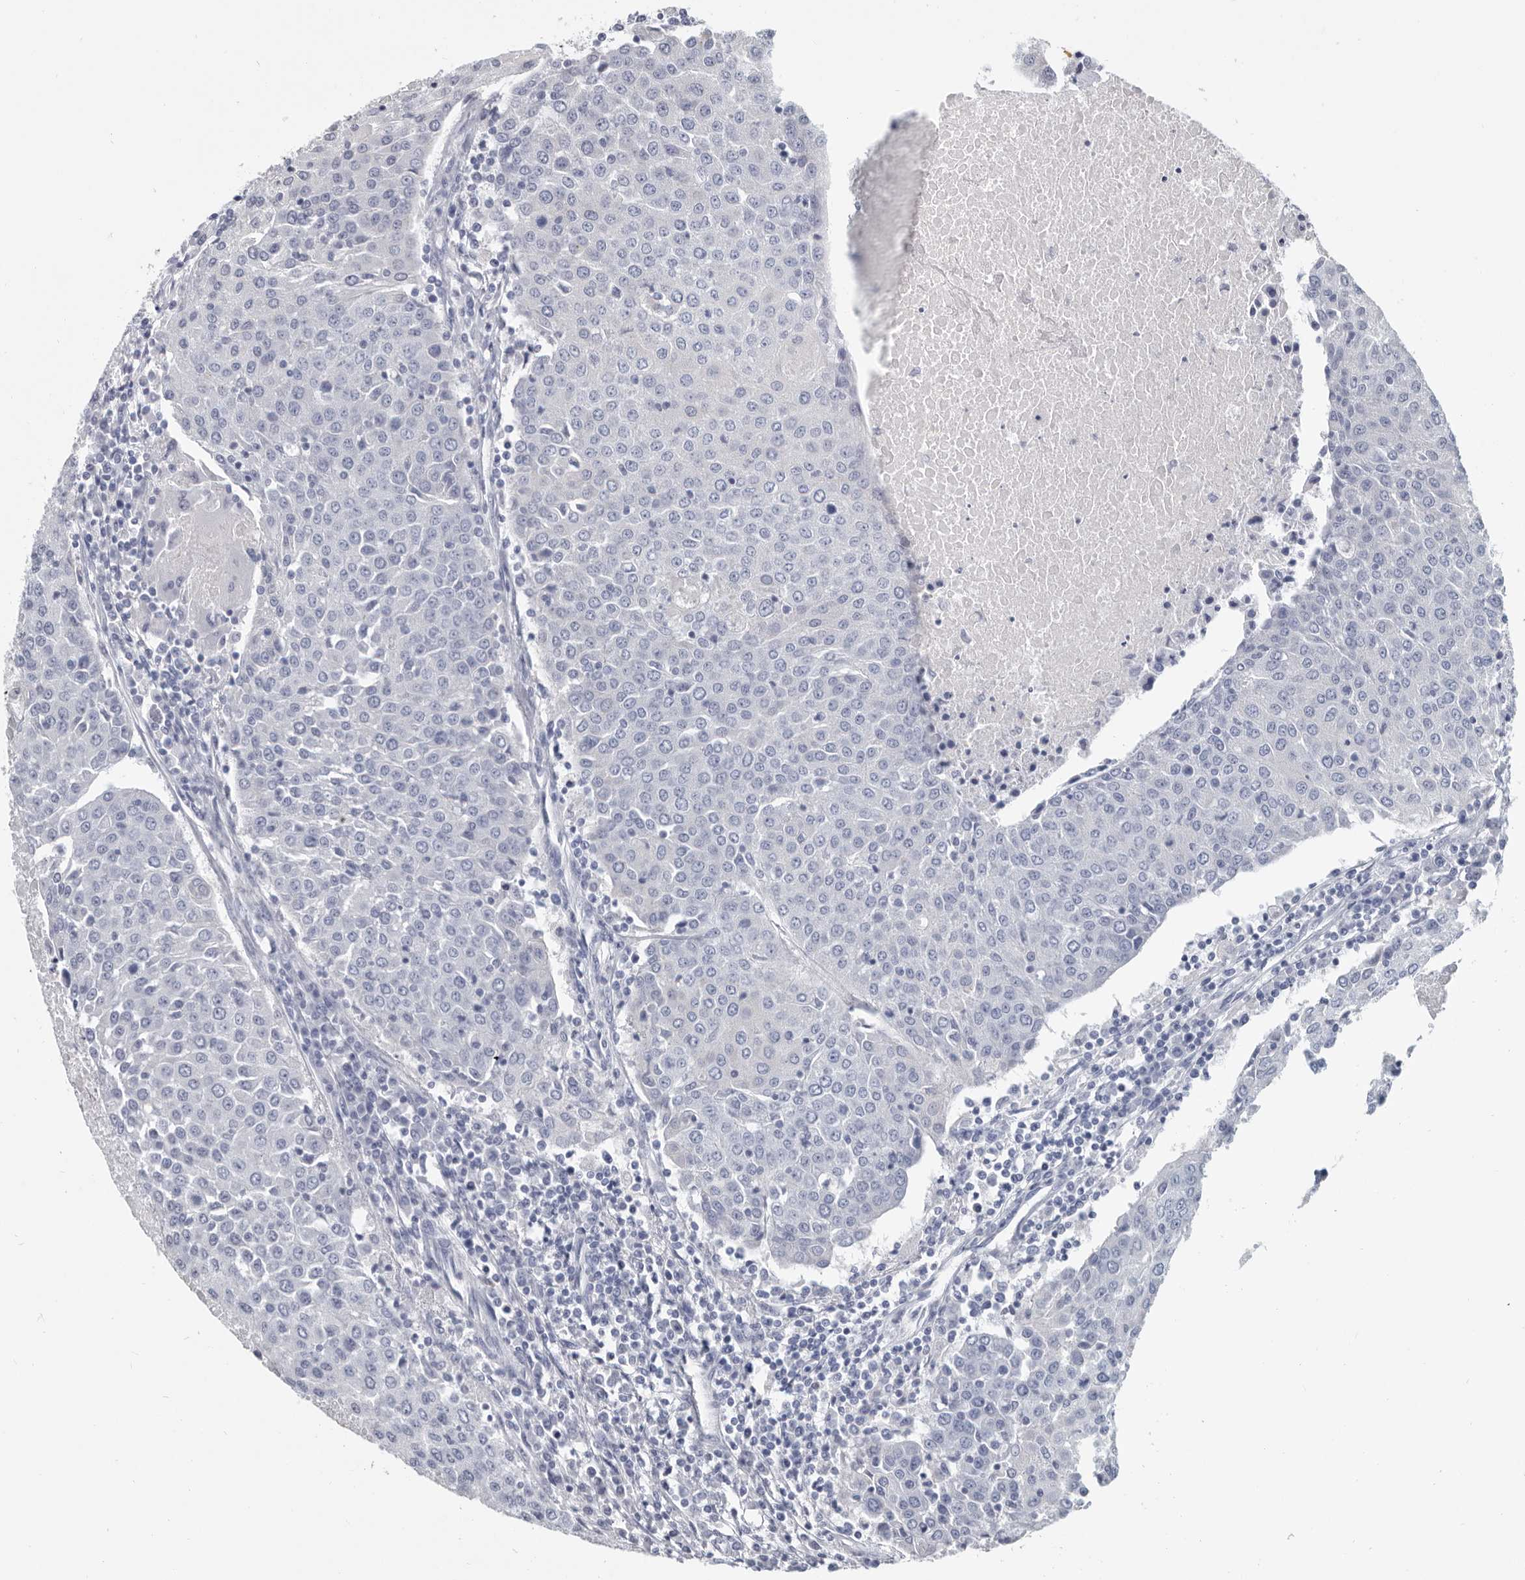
{"staining": {"intensity": "negative", "quantity": "none", "location": "none"}, "tissue": "urothelial cancer", "cell_type": "Tumor cells", "image_type": "cancer", "snomed": [{"axis": "morphology", "description": "Urothelial carcinoma, High grade"}, {"axis": "topography", "description": "Urinary bladder"}], "caption": "Micrograph shows no protein expression in tumor cells of urothelial cancer tissue.", "gene": "WRAP73", "patient": {"sex": "female", "age": 85}}